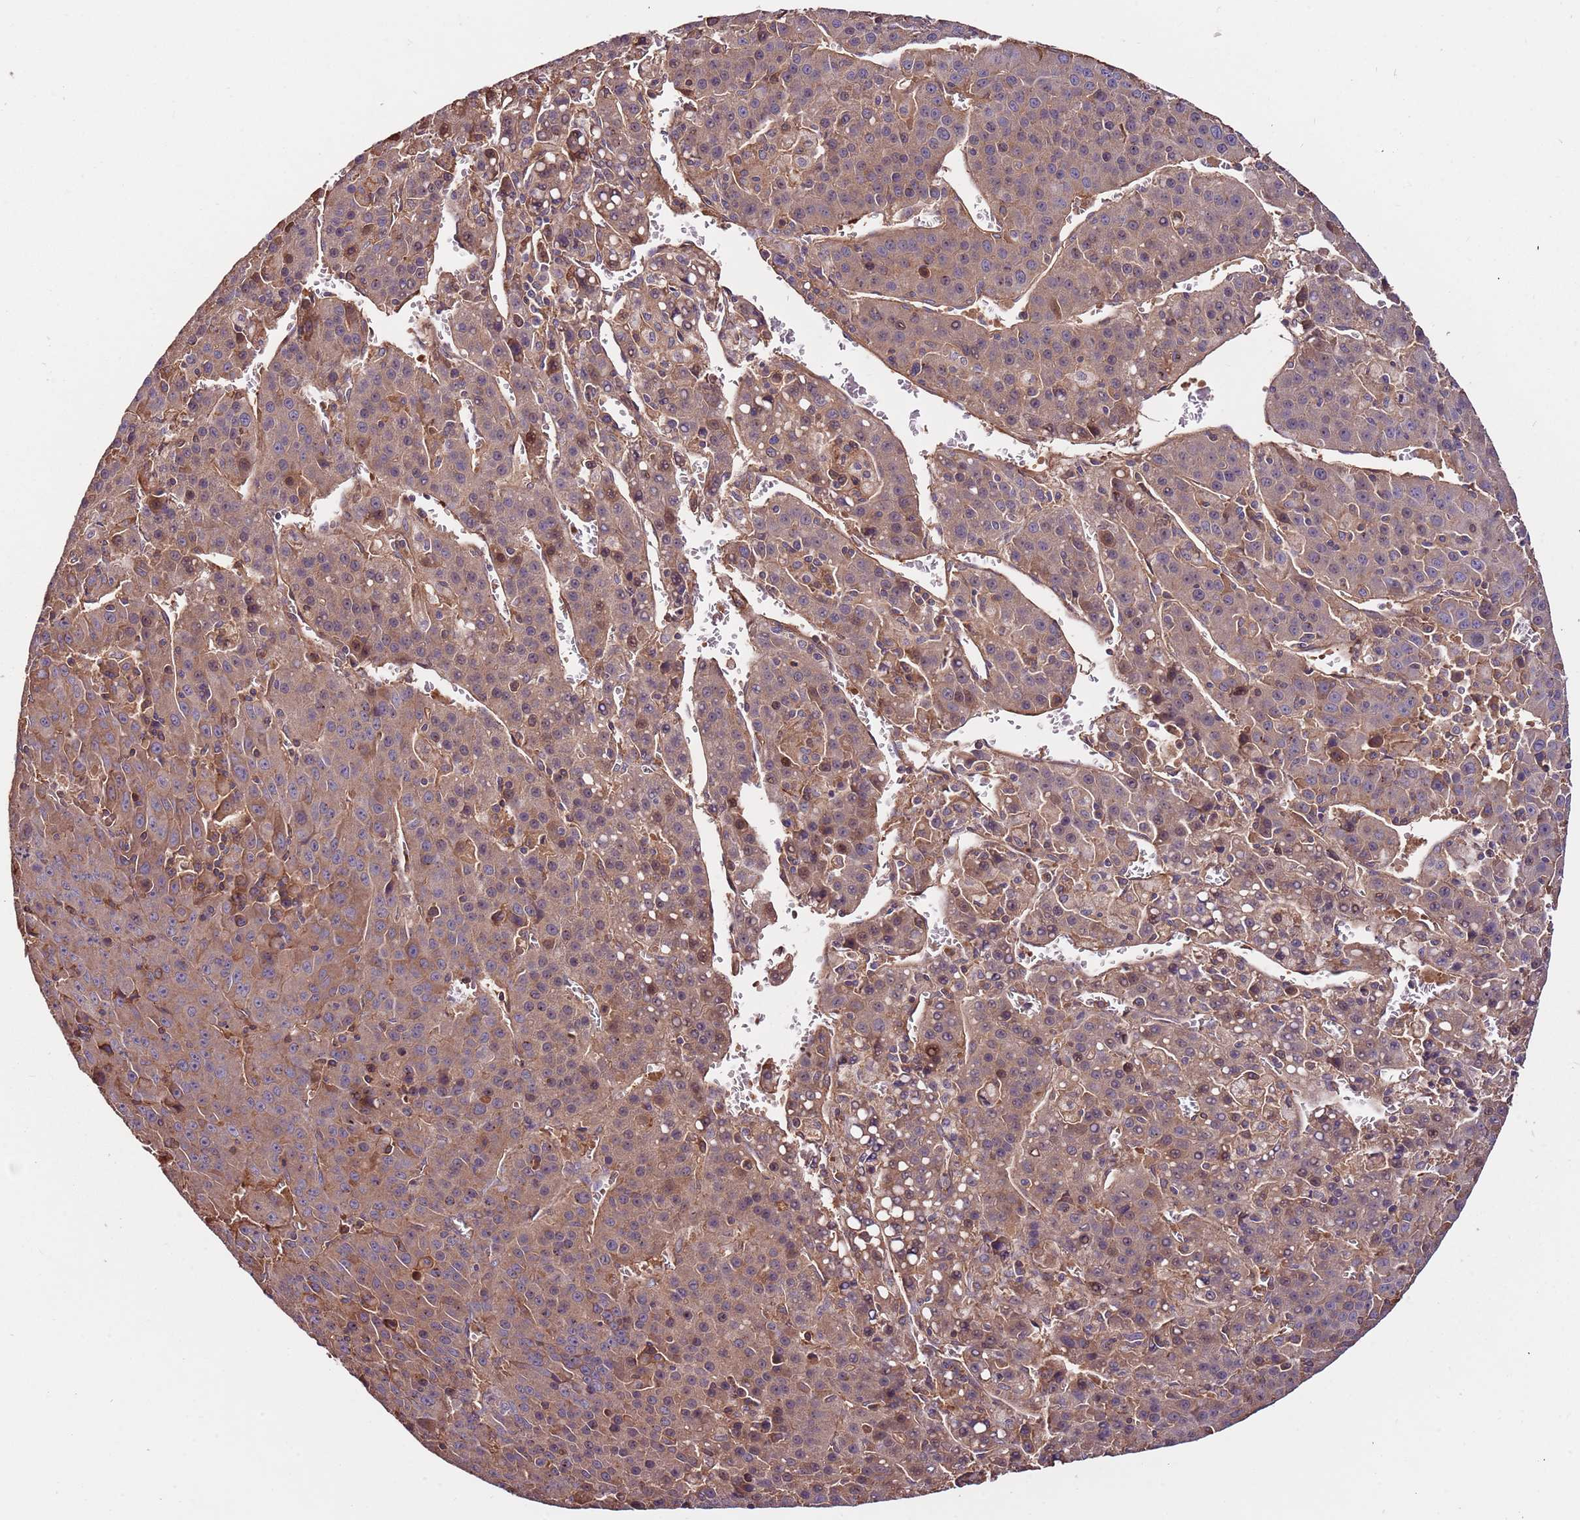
{"staining": {"intensity": "weak", "quantity": ">75%", "location": "cytoplasmic/membranous"}, "tissue": "liver cancer", "cell_type": "Tumor cells", "image_type": "cancer", "snomed": [{"axis": "morphology", "description": "Carcinoma, Hepatocellular, NOS"}, {"axis": "topography", "description": "Liver"}], "caption": "This histopathology image displays immunohistochemistry staining of human hepatocellular carcinoma (liver), with low weak cytoplasmic/membranous expression in approximately >75% of tumor cells.", "gene": "DENR", "patient": {"sex": "female", "age": 53}}